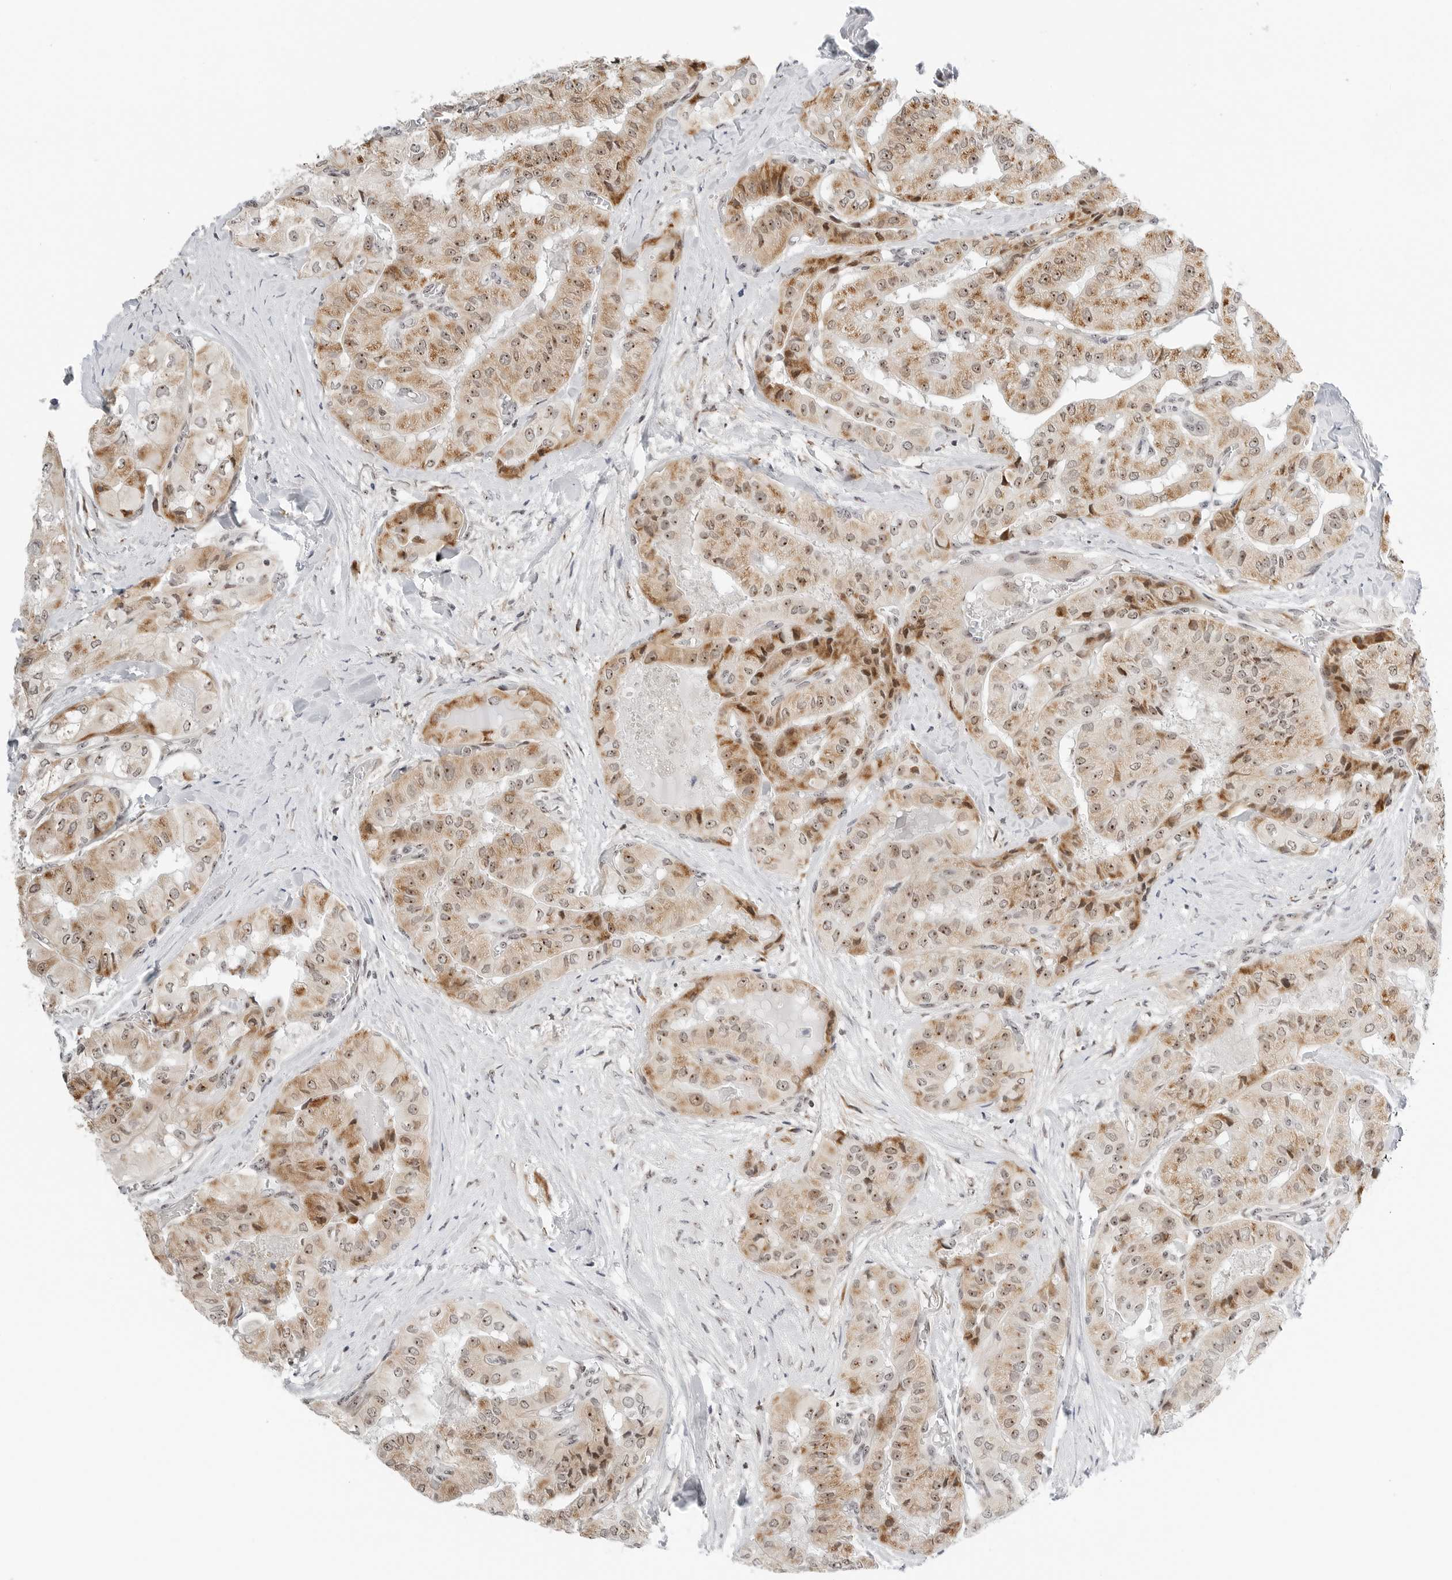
{"staining": {"intensity": "moderate", "quantity": ">75%", "location": "cytoplasmic/membranous,nuclear"}, "tissue": "thyroid cancer", "cell_type": "Tumor cells", "image_type": "cancer", "snomed": [{"axis": "morphology", "description": "Papillary adenocarcinoma, NOS"}, {"axis": "topography", "description": "Thyroid gland"}], "caption": "Immunohistochemical staining of human thyroid papillary adenocarcinoma displays medium levels of moderate cytoplasmic/membranous and nuclear protein positivity in about >75% of tumor cells.", "gene": "RIMKLA", "patient": {"sex": "female", "age": 59}}